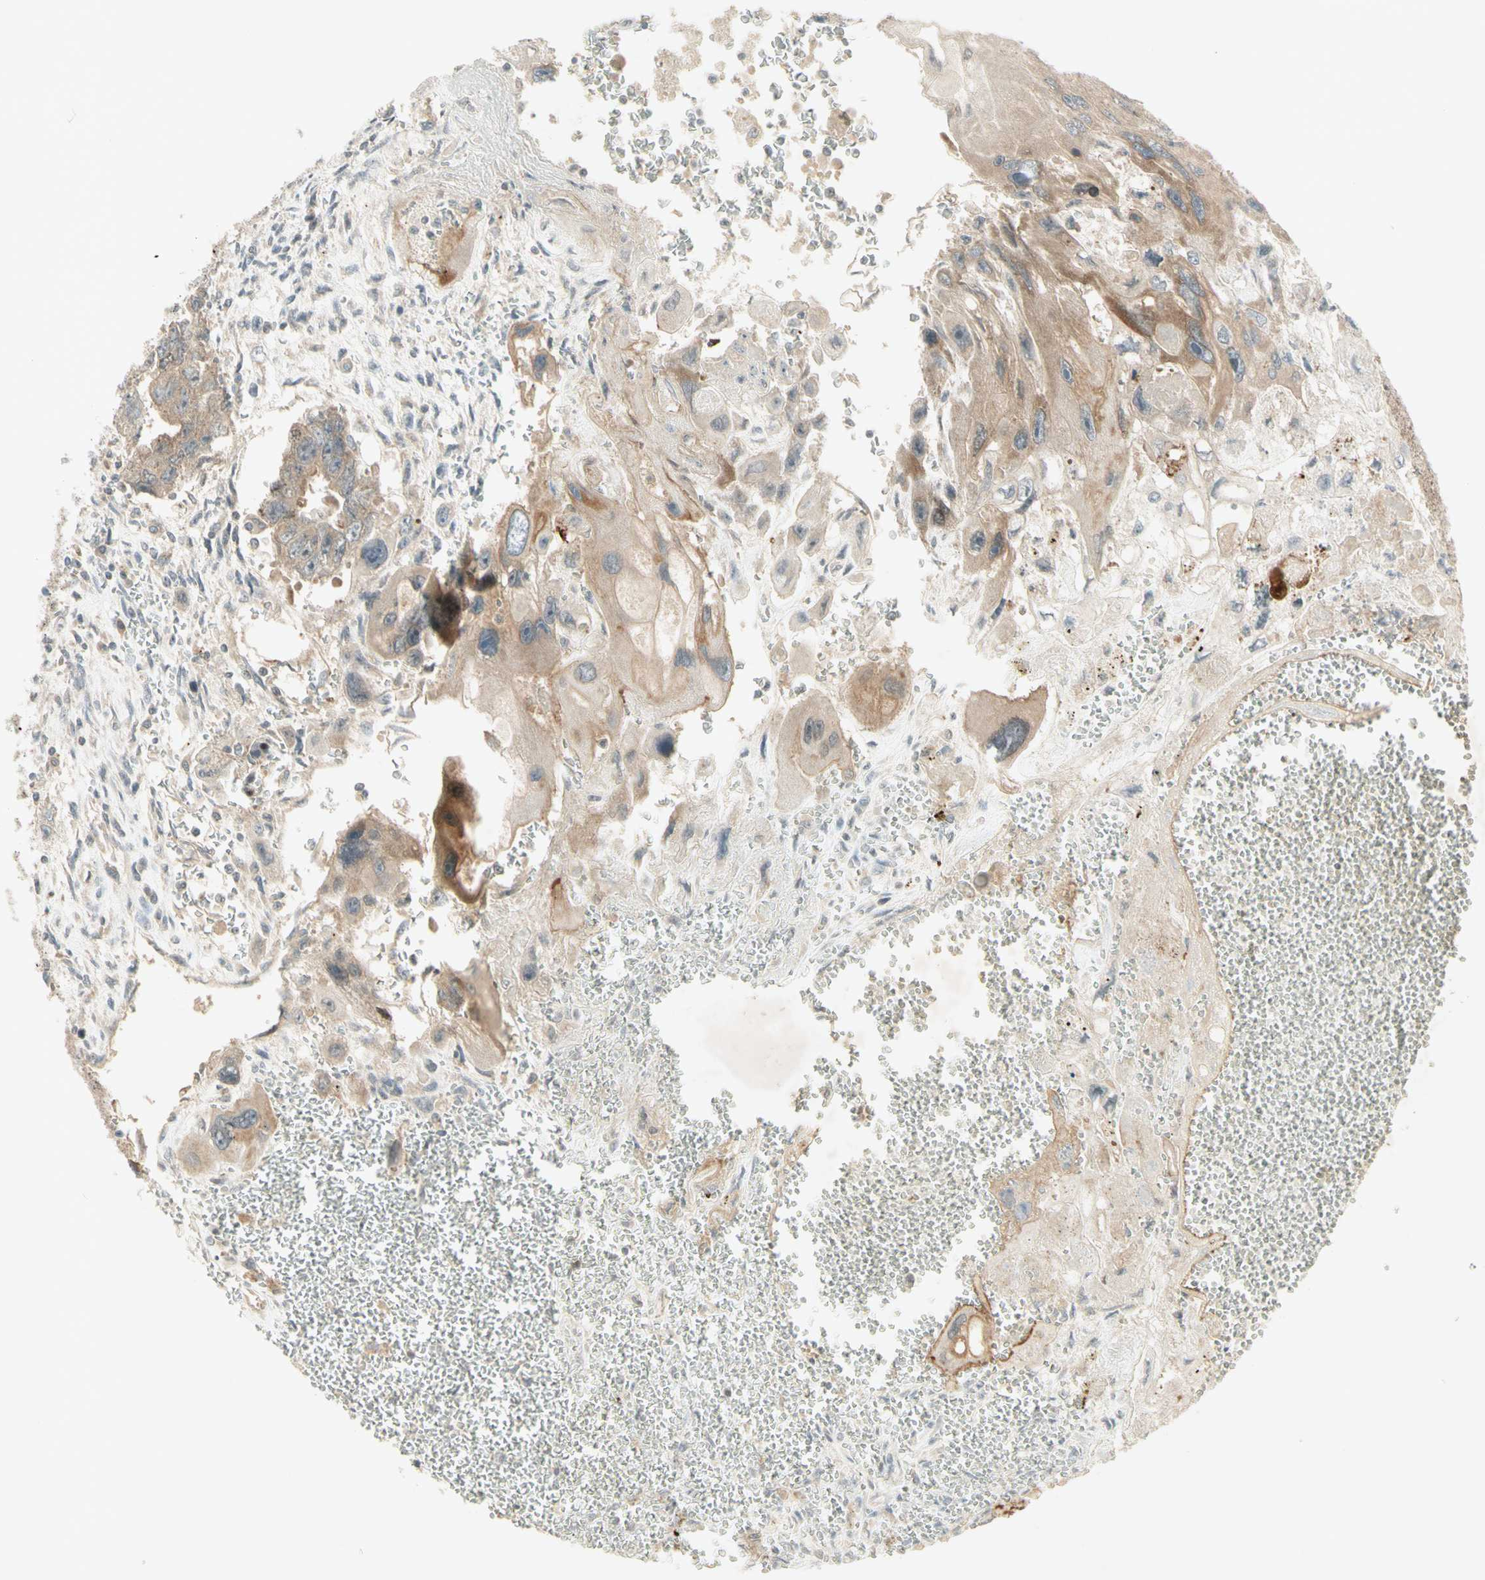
{"staining": {"intensity": "moderate", "quantity": "25%-75%", "location": "cytoplasmic/membranous"}, "tissue": "testis cancer", "cell_type": "Tumor cells", "image_type": "cancer", "snomed": [{"axis": "morphology", "description": "Carcinoma, Embryonal, NOS"}, {"axis": "topography", "description": "Testis"}], "caption": "The histopathology image shows immunohistochemical staining of testis cancer. There is moderate cytoplasmic/membranous expression is seen in about 25%-75% of tumor cells.", "gene": "ETF1", "patient": {"sex": "male", "age": 28}}